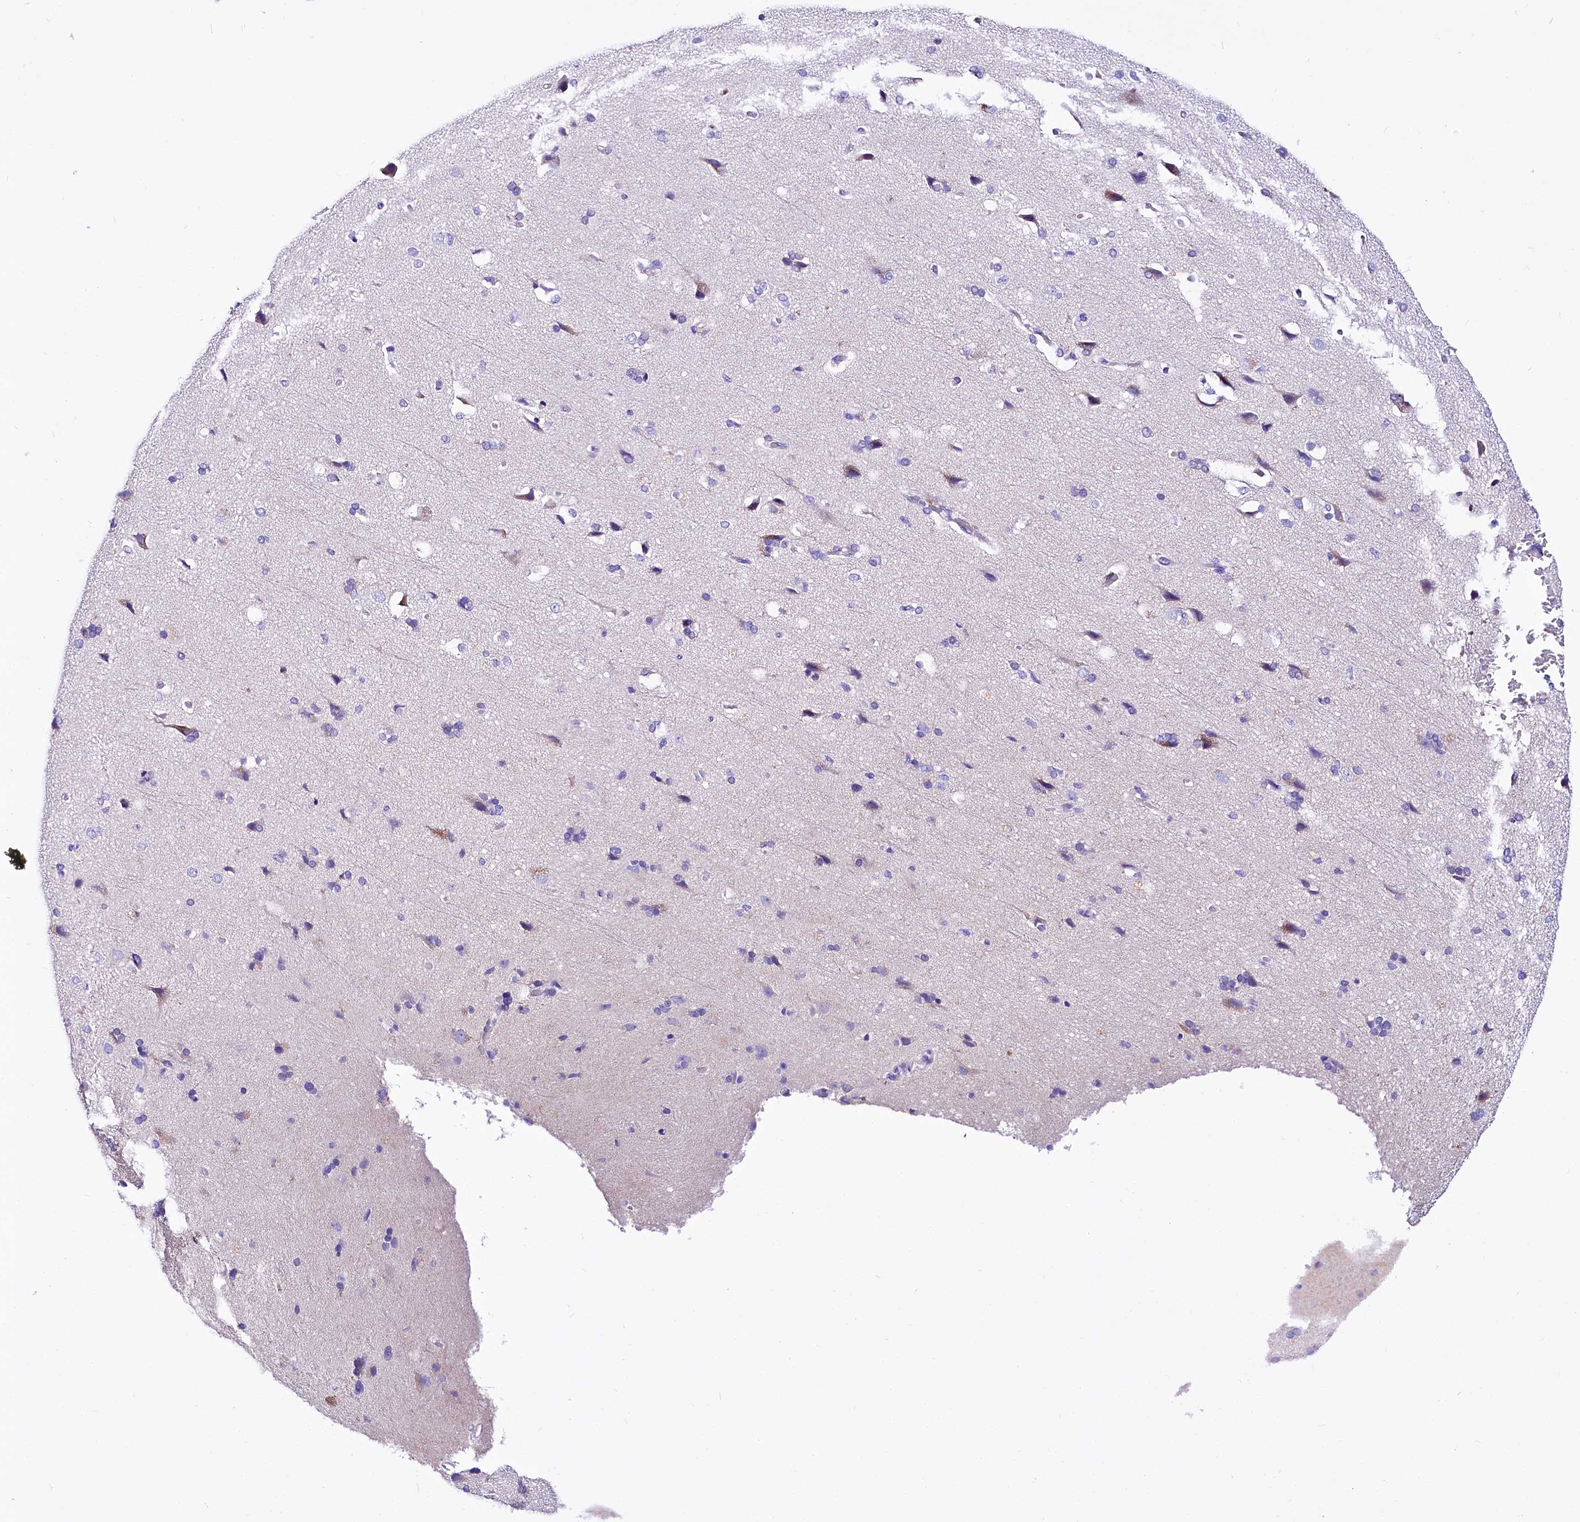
{"staining": {"intensity": "negative", "quantity": "none", "location": "none"}, "tissue": "cerebral cortex", "cell_type": "Endothelial cells", "image_type": "normal", "snomed": [{"axis": "morphology", "description": "Normal tissue, NOS"}, {"axis": "topography", "description": "Cerebral cortex"}], "caption": "DAB (3,3'-diaminobenzidine) immunohistochemical staining of benign human cerebral cortex exhibits no significant staining in endothelial cells. (DAB IHC, high magnification).", "gene": "A2ML1", "patient": {"sex": "male", "age": 62}}